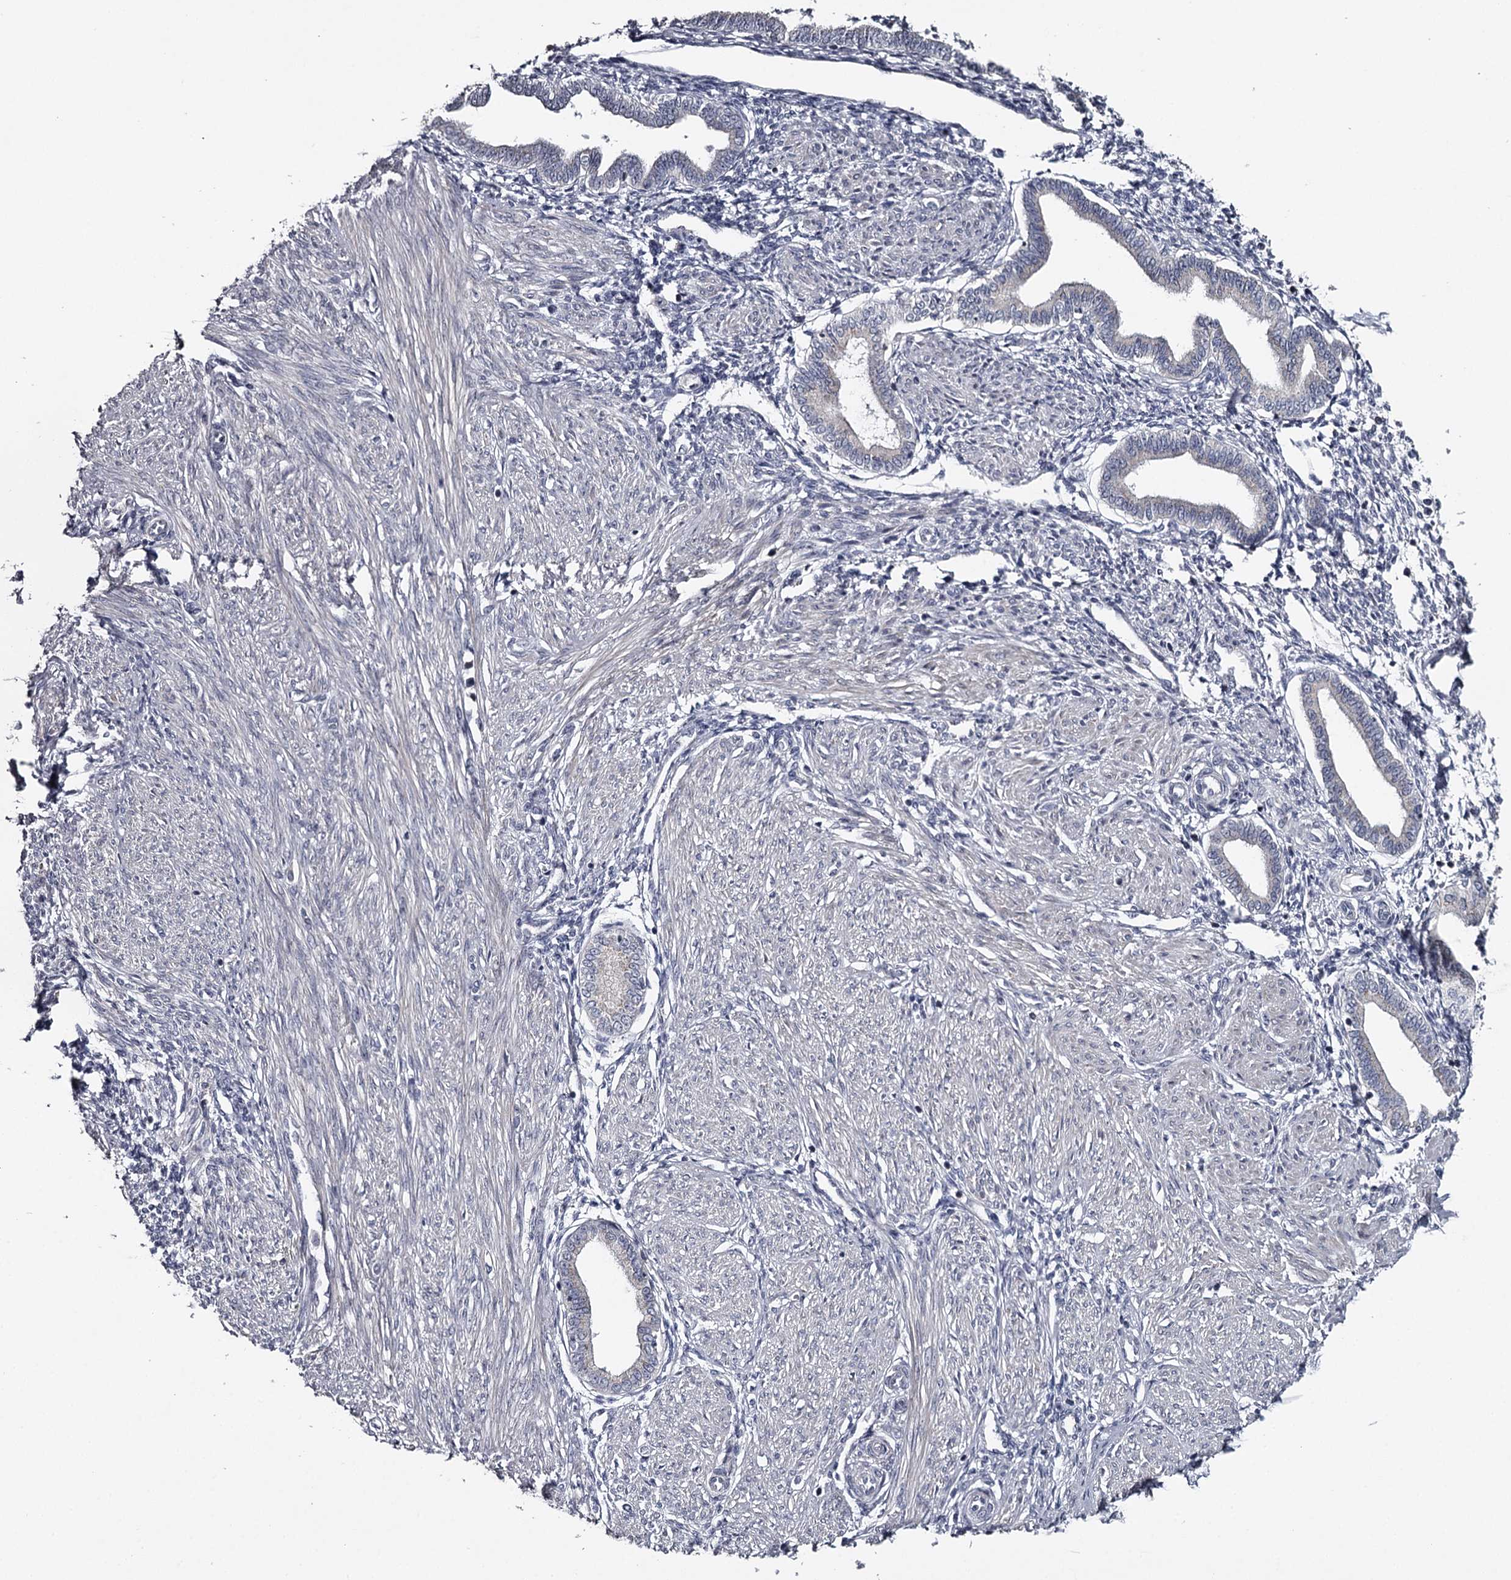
{"staining": {"intensity": "negative", "quantity": "none", "location": "none"}, "tissue": "endometrium", "cell_type": "Cells in endometrial stroma", "image_type": "normal", "snomed": [{"axis": "morphology", "description": "Normal tissue, NOS"}, {"axis": "topography", "description": "Endometrium"}], "caption": "Human endometrium stained for a protein using immunohistochemistry (IHC) displays no staining in cells in endometrial stroma.", "gene": "GTSF1", "patient": {"sex": "female", "age": 53}}